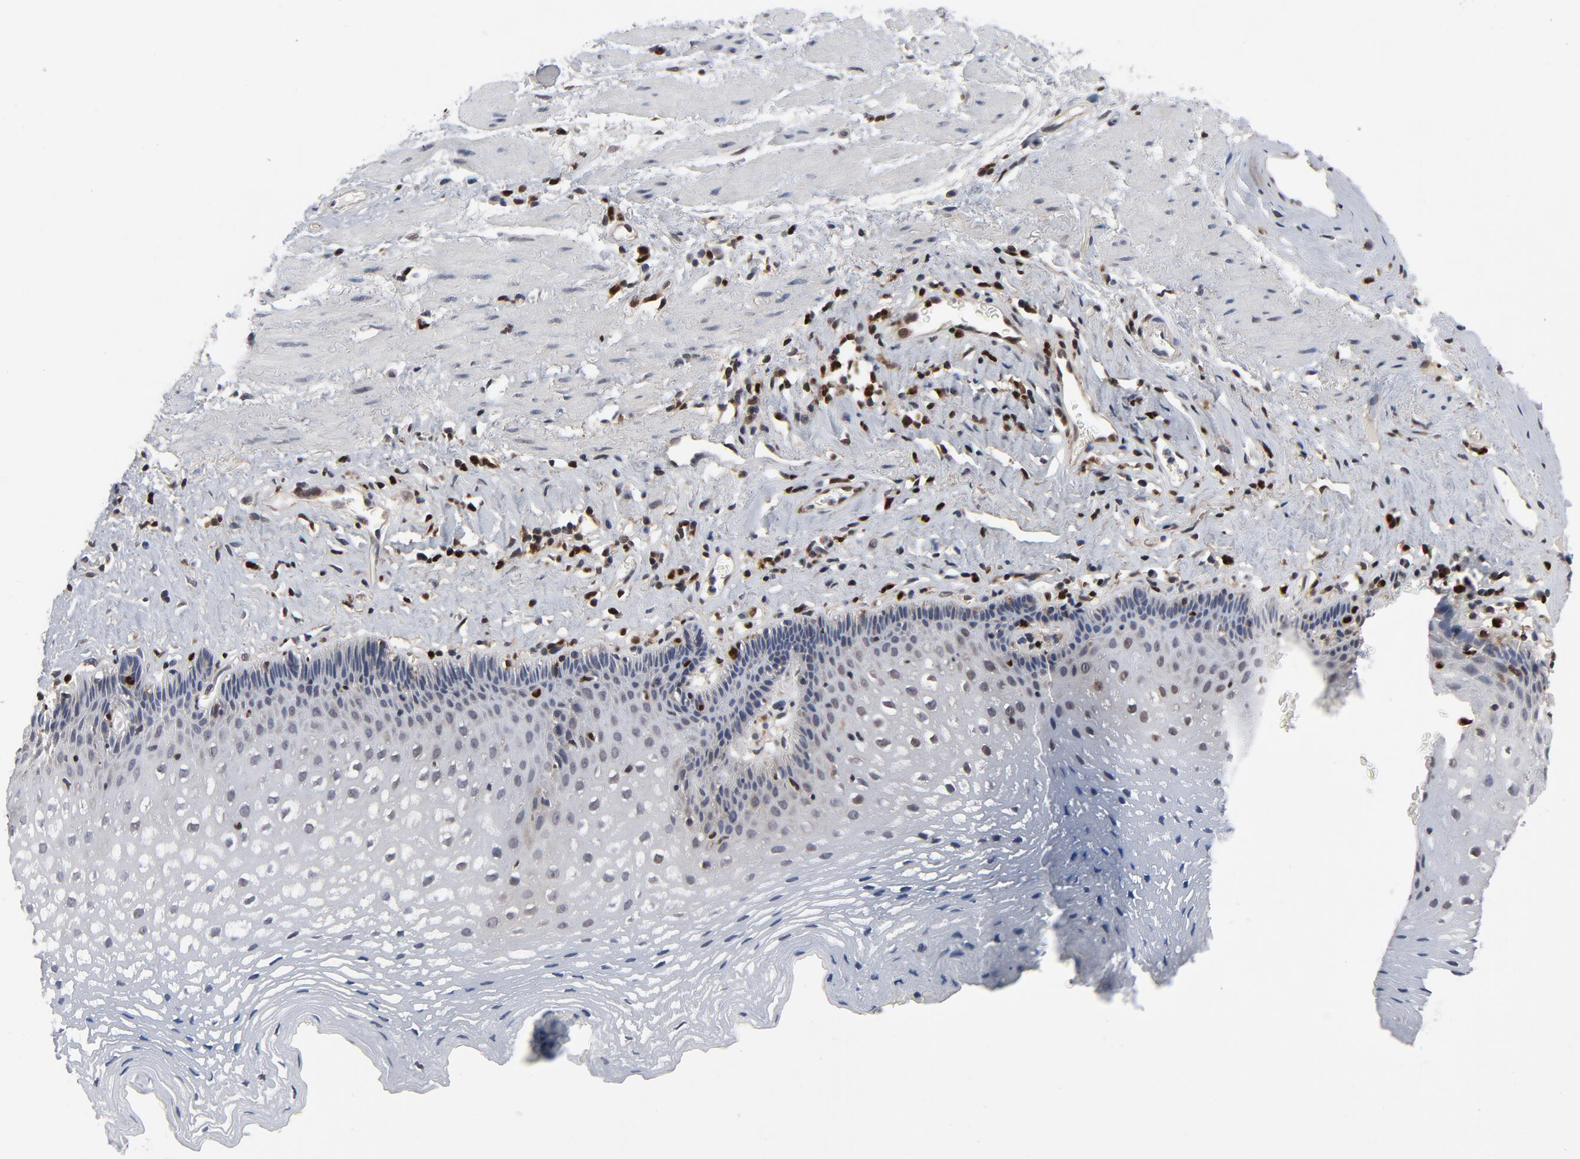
{"staining": {"intensity": "negative", "quantity": "none", "location": "none"}, "tissue": "esophagus", "cell_type": "Squamous epithelial cells", "image_type": "normal", "snomed": [{"axis": "morphology", "description": "Normal tissue, NOS"}, {"axis": "topography", "description": "Esophagus"}], "caption": "Micrograph shows no protein expression in squamous epithelial cells of normal esophagus. (Stains: DAB IHC with hematoxylin counter stain, Microscopy: brightfield microscopy at high magnification).", "gene": "NFKB1", "patient": {"sex": "female", "age": 70}}